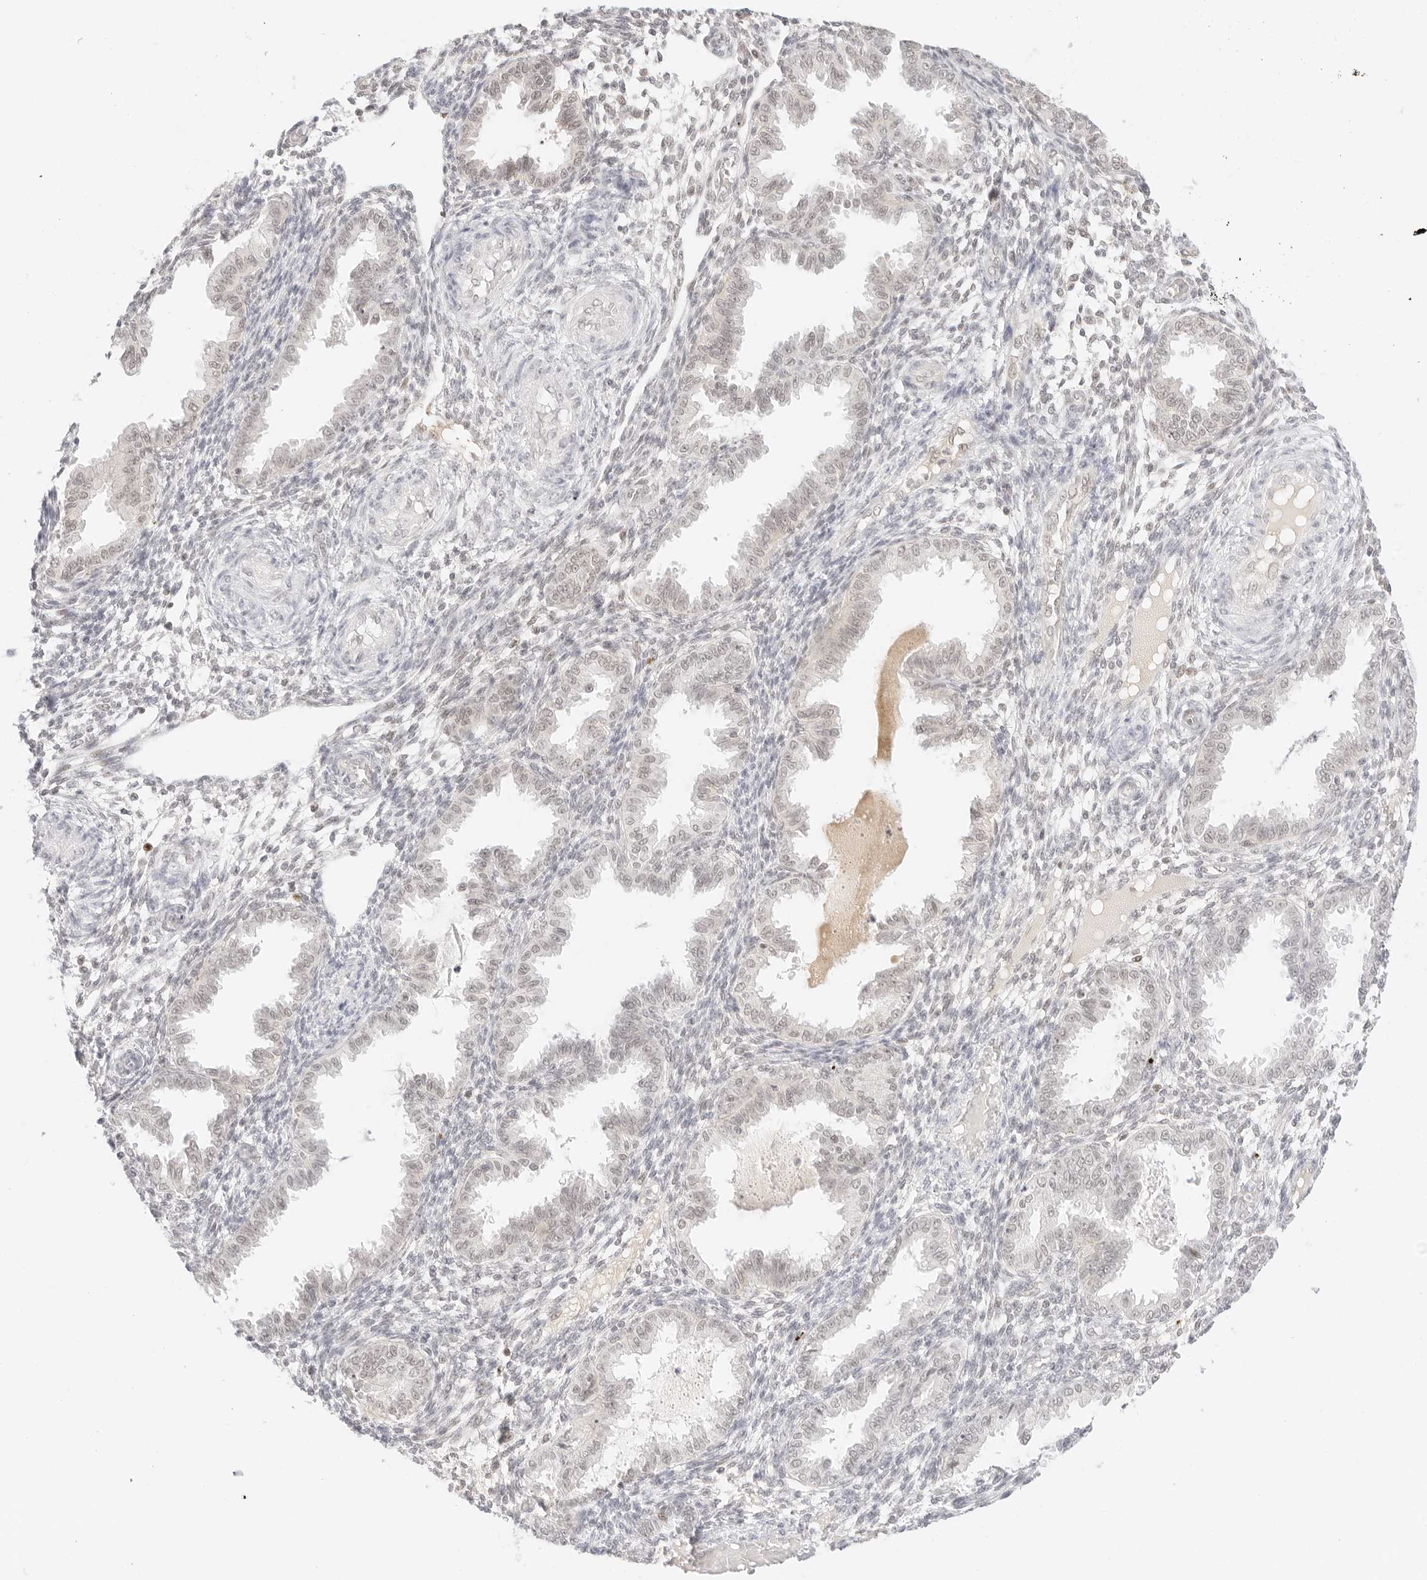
{"staining": {"intensity": "weak", "quantity": "<25%", "location": "cytoplasmic/membranous,nuclear"}, "tissue": "endometrium", "cell_type": "Cells in endometrial stroma", "image_type": "normal", "snomed": [{"axis": "morphology", "description": "Normal tissue, NOS"}, {"axis": "topography", "description": "Endometrium"}], "caption": "Endometrium stained for a protein using IHC demonstrates no expression cells in endometrial stroma.", "gene": "ITGA6", "patient": {"sex": "female", "age": 33}}